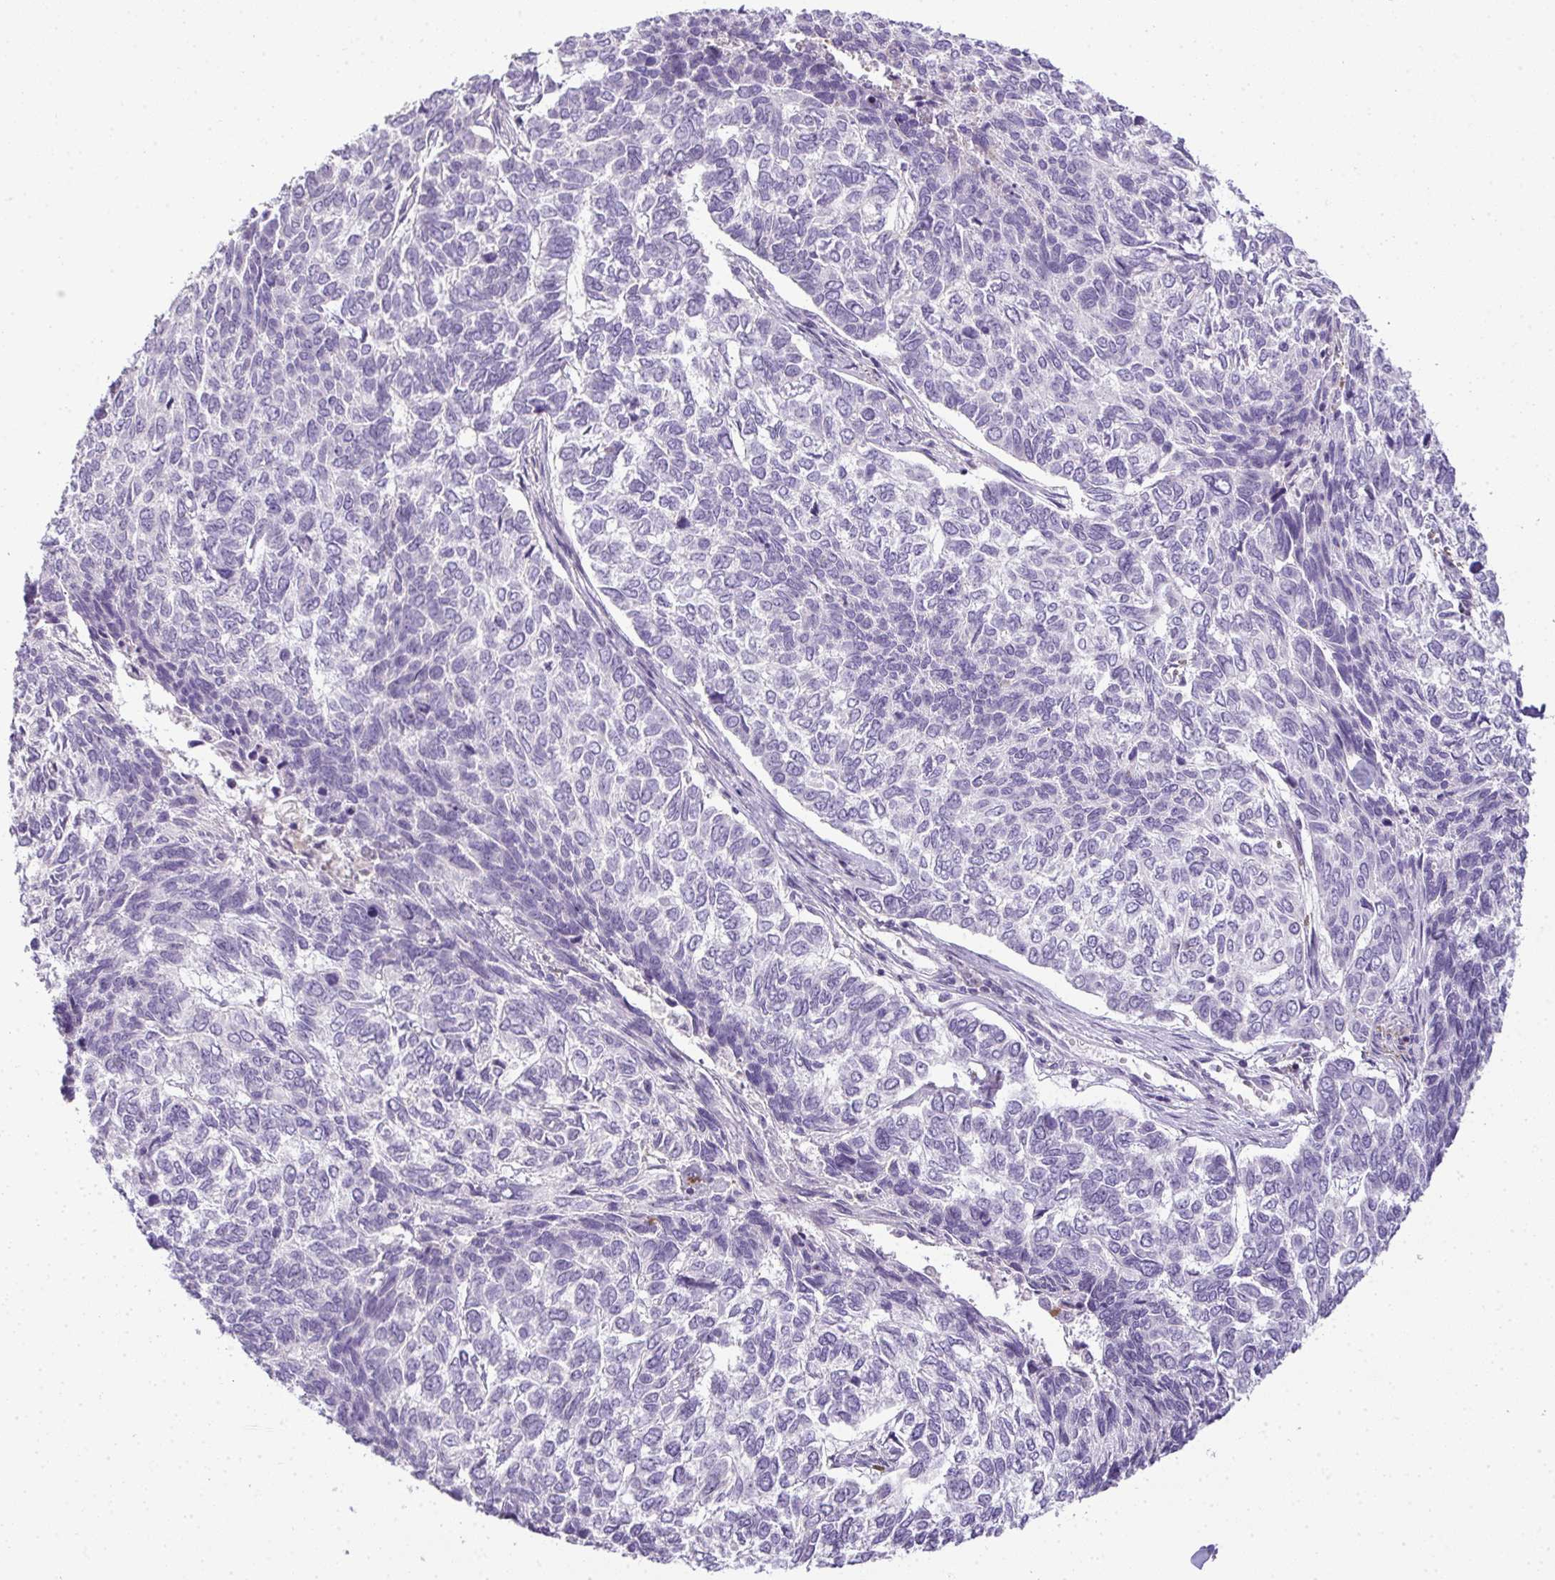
{"staining": {"intensity": "negative", "quantity": "none", "location": "none"}, "tissue": "skin cancer", "cell_type": "Tumor cells", "image_type": "cancer", "snomed": [{"axis": "morphology", "description": "Basal cell carcinoma"}, {"axis": "topography", "description": "Skin"}], "caption": "Immunohistochemical staining of human skin cancer (basal cell carcinoma) reveals no significant positivity in tumor cells.", "gene": "CMPK1", "patient": {"sex": "female", "age": 65}}